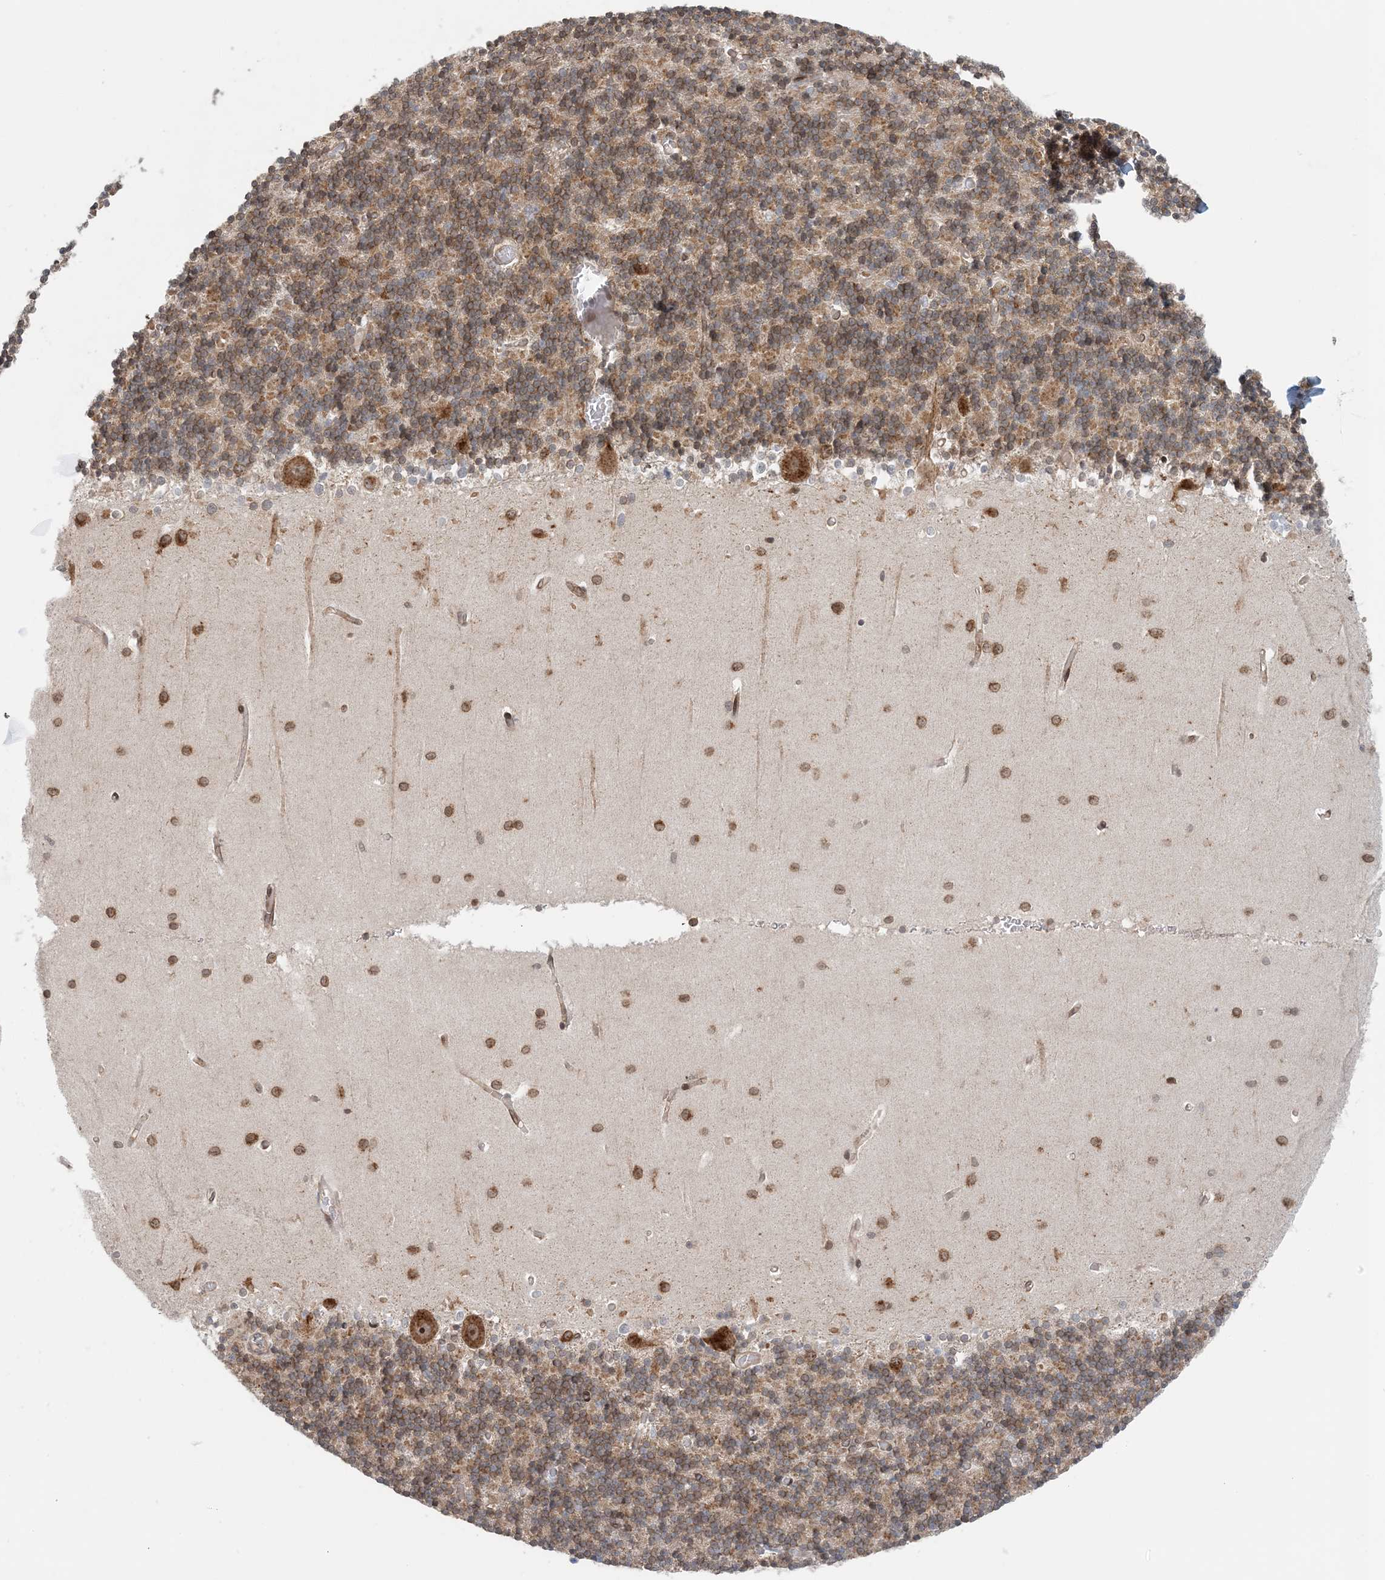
{"staining": {"intensity": "moderate", "quantity": ">75%", "location": "cytoplasmic/membranous"}, "tissue": "cerebellum", "cell_type": "Cells in granular layer", "image_type": "normal", "snomed": [{"axis": "morphology", "description": "Normal tissue, NOS"}, {"axis": "topography", "description": "Cerebellum"}], "caption": "Immunohistochemical staining of benign human cerebellum exhibits >75% levels of moderate cytoplasmic/membranous protein expression in about >75% of cells in granular layer. The protein of interest is stained brown, and the nuclei are stained in blue (DAB (3,3'-diaminobenzidine) IHC with brightfield microscopy, high magnification).", "gene": "ATP13A2", "patient": {"sex": "male", "age": 37}}